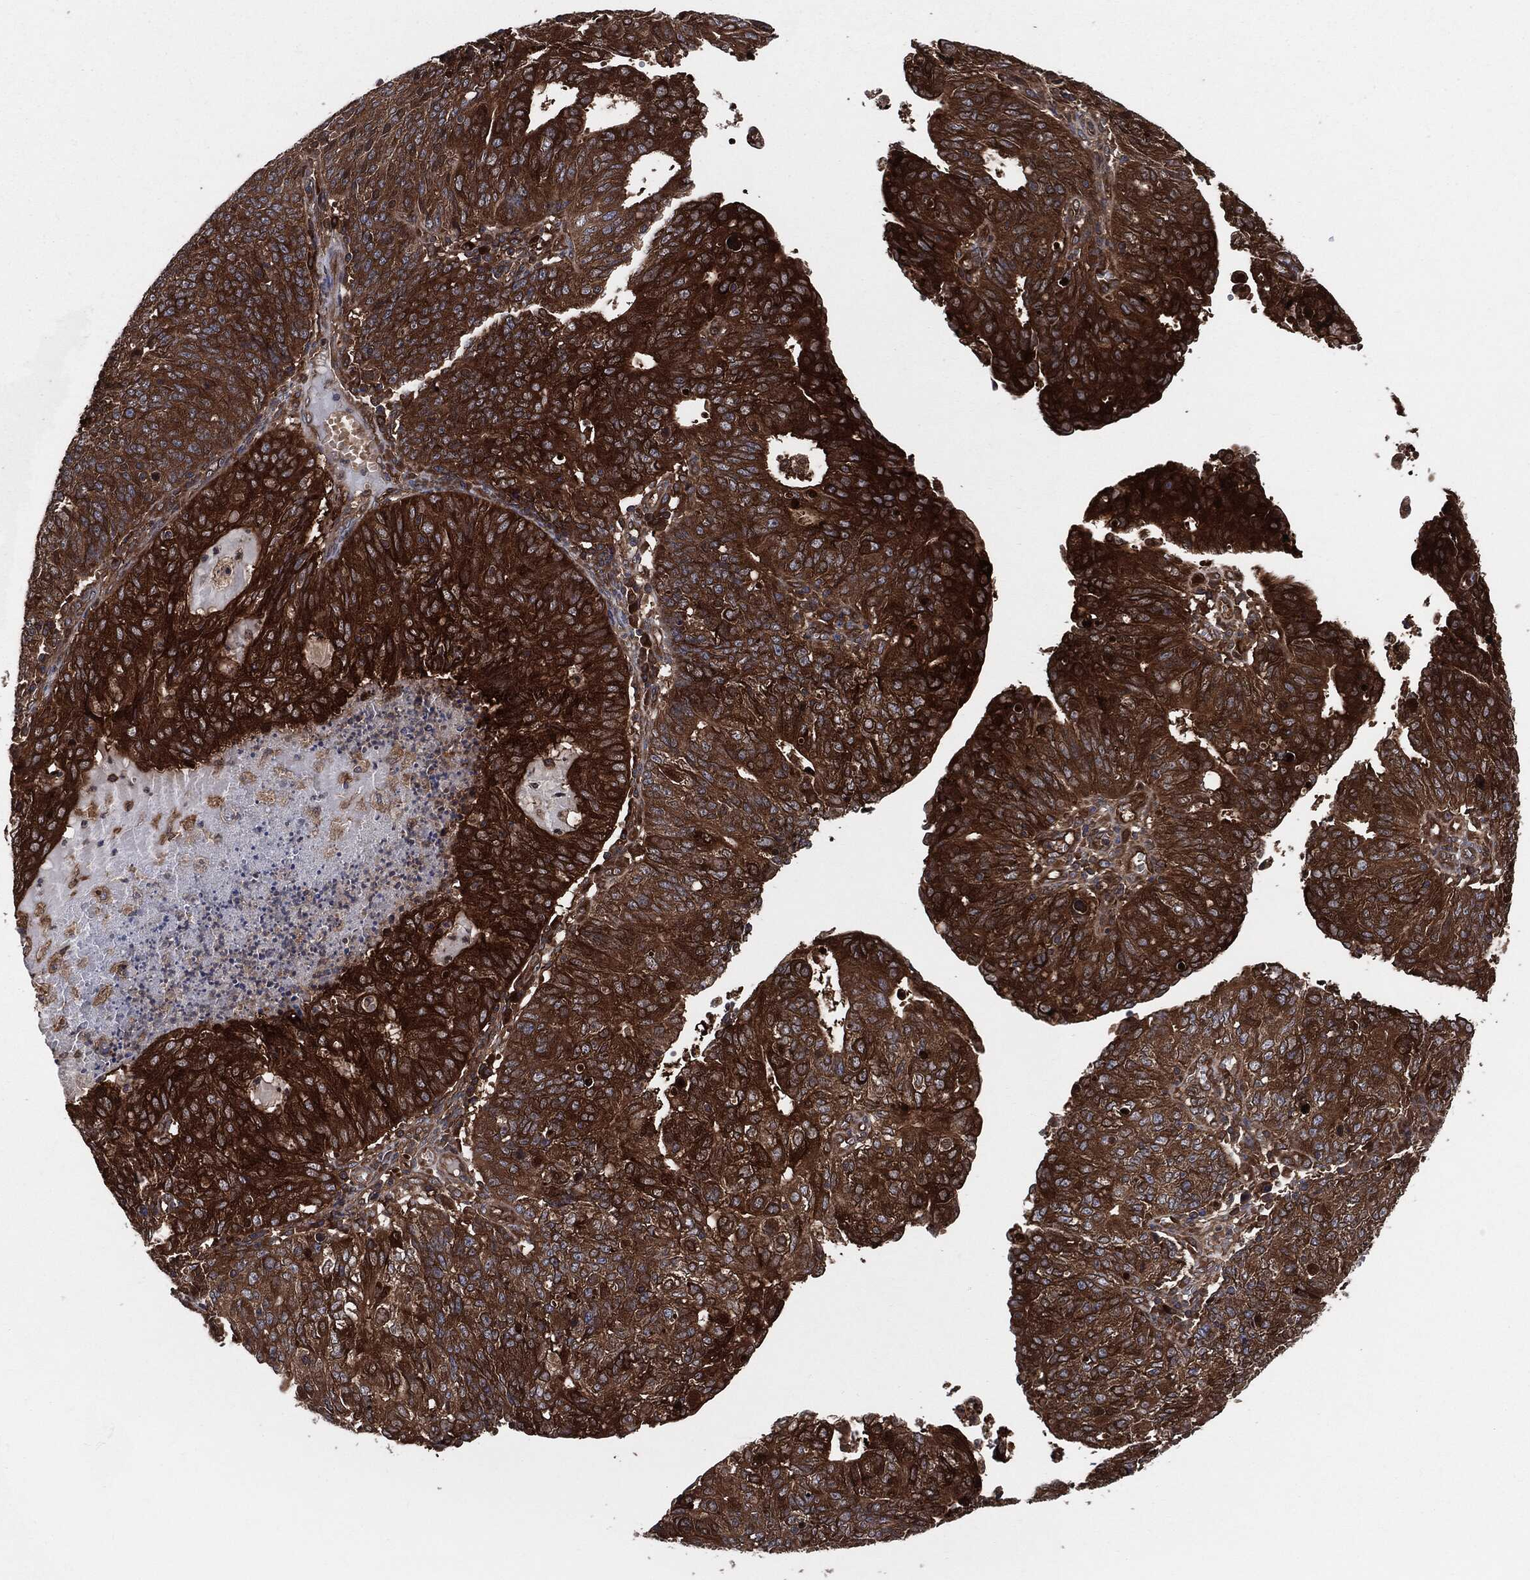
{"staining": {"intensity": "strong", "quantity": ">75%", "location": "cytoplasmic/membranous"}, "tissue": "endometrial cancer", "cell_type": "Tumor cells", "image_type": "cancer", "snomed": [{"axis": "morphology", "description": "Adenocarcinoma, NOS"}, {"axis": "topography", "description": "Endometrium"}], "caption": "Immunohistochemistry micrograph of neoplastic tissue: human endometrial cancer stained using immunohistochemistry exhibits high levels of strong protein expression localized specifically in the cytoplasmic/membranous of tumor cells, appearing as a cytoplasmic/membranous brown color.", "gene": "XPNPEP1", "patient": {"sex": "female", "age": 82}}